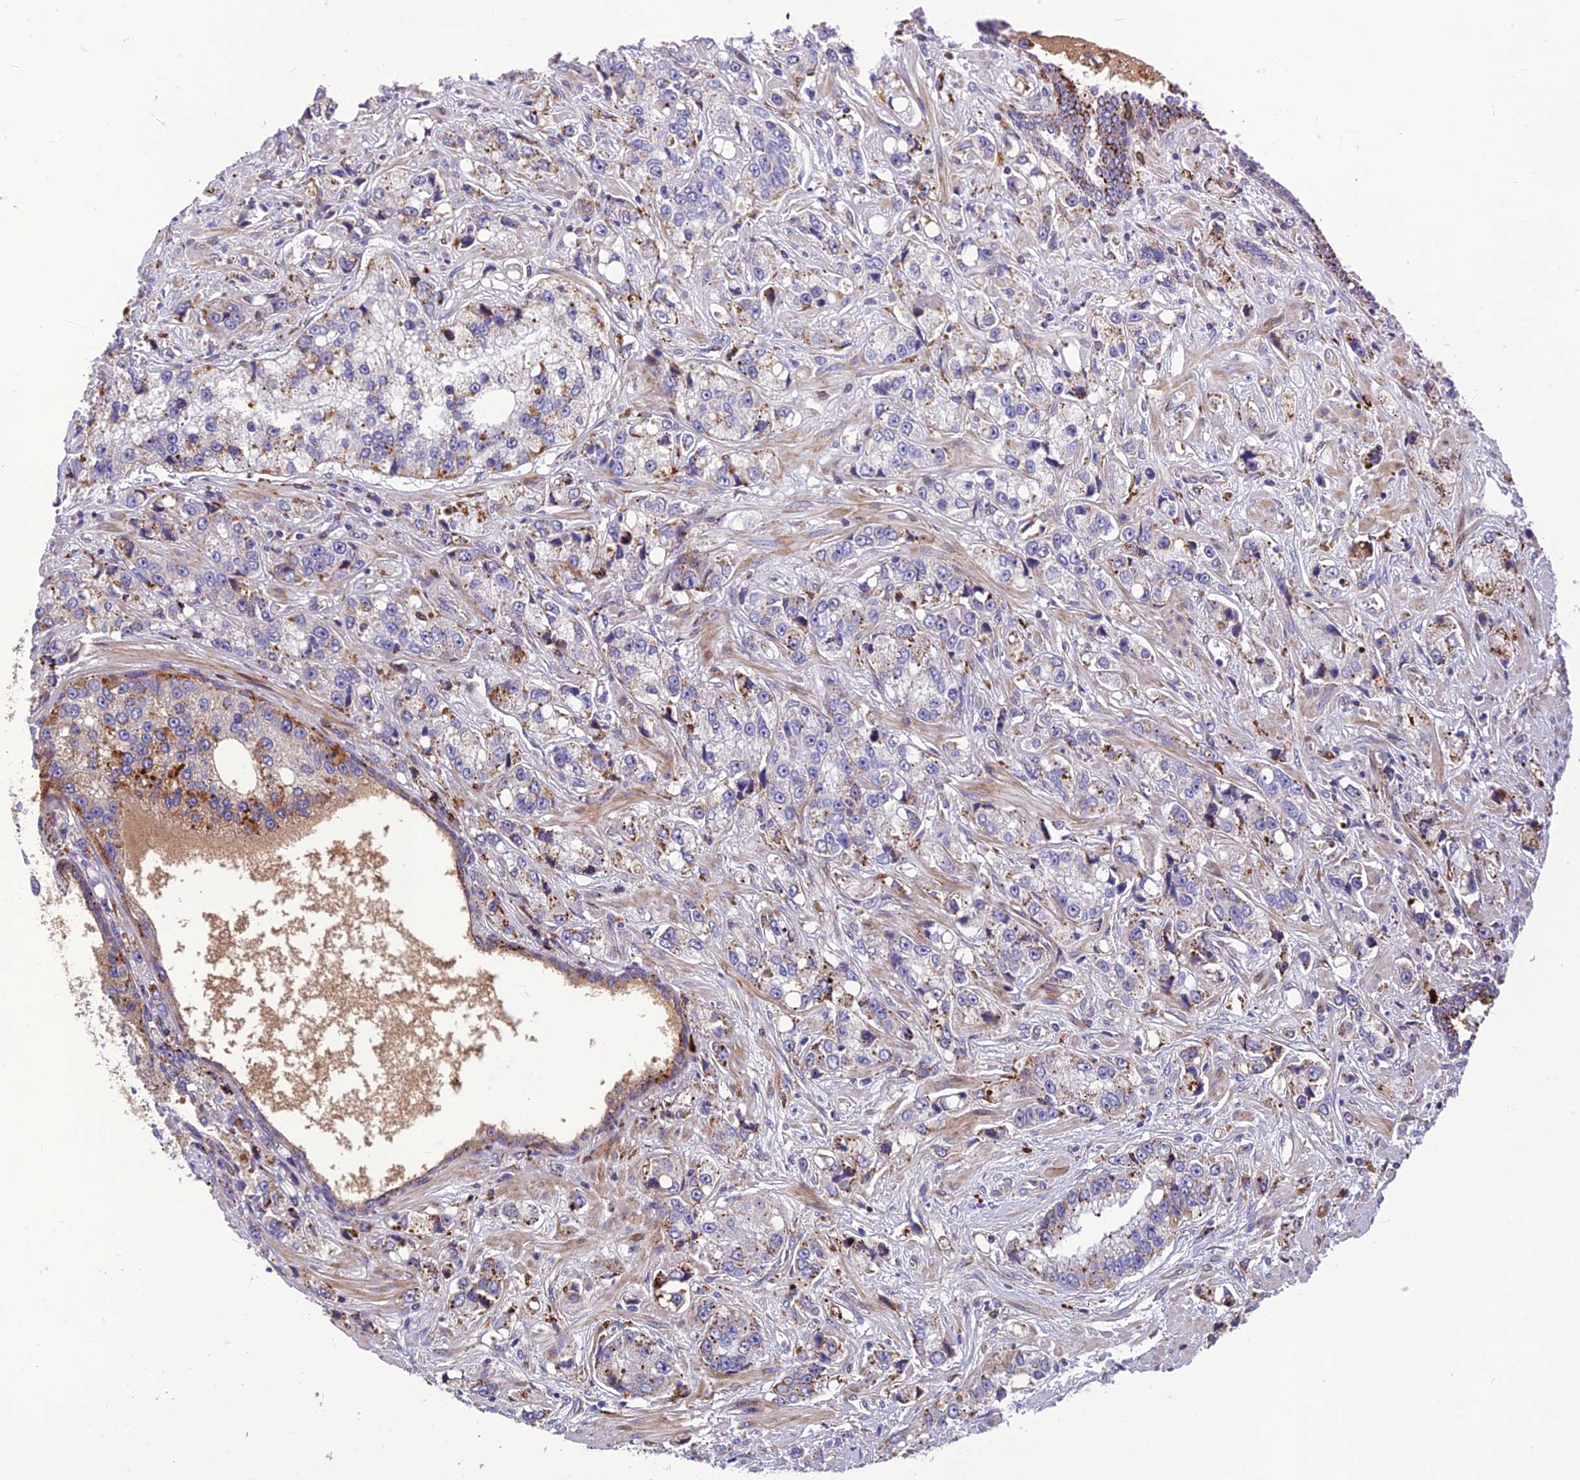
{"staining": {"intensity": "moderate", "quantity": "<25%", "location": "cytoplasmic/membranous"}, "tissue": "prostate cancer", "cell_type": "Tumor cells", "image_type": "cancer", "snomed": [{"axis": "morphology", "description": "Adenocarcinoma, High grade"}, {"axis": "topography", "description": "Prostate"}], "caption": "Immunohistochemistry (IHC) of prostate cancer (high-grade adenocarcinoma) displays low levels of moderate cytoplasmic/membranous staining in approximately <25% of tumor cells.", "gene": "CPSF4L", "patient": {"sex": "male", "age": 74}}